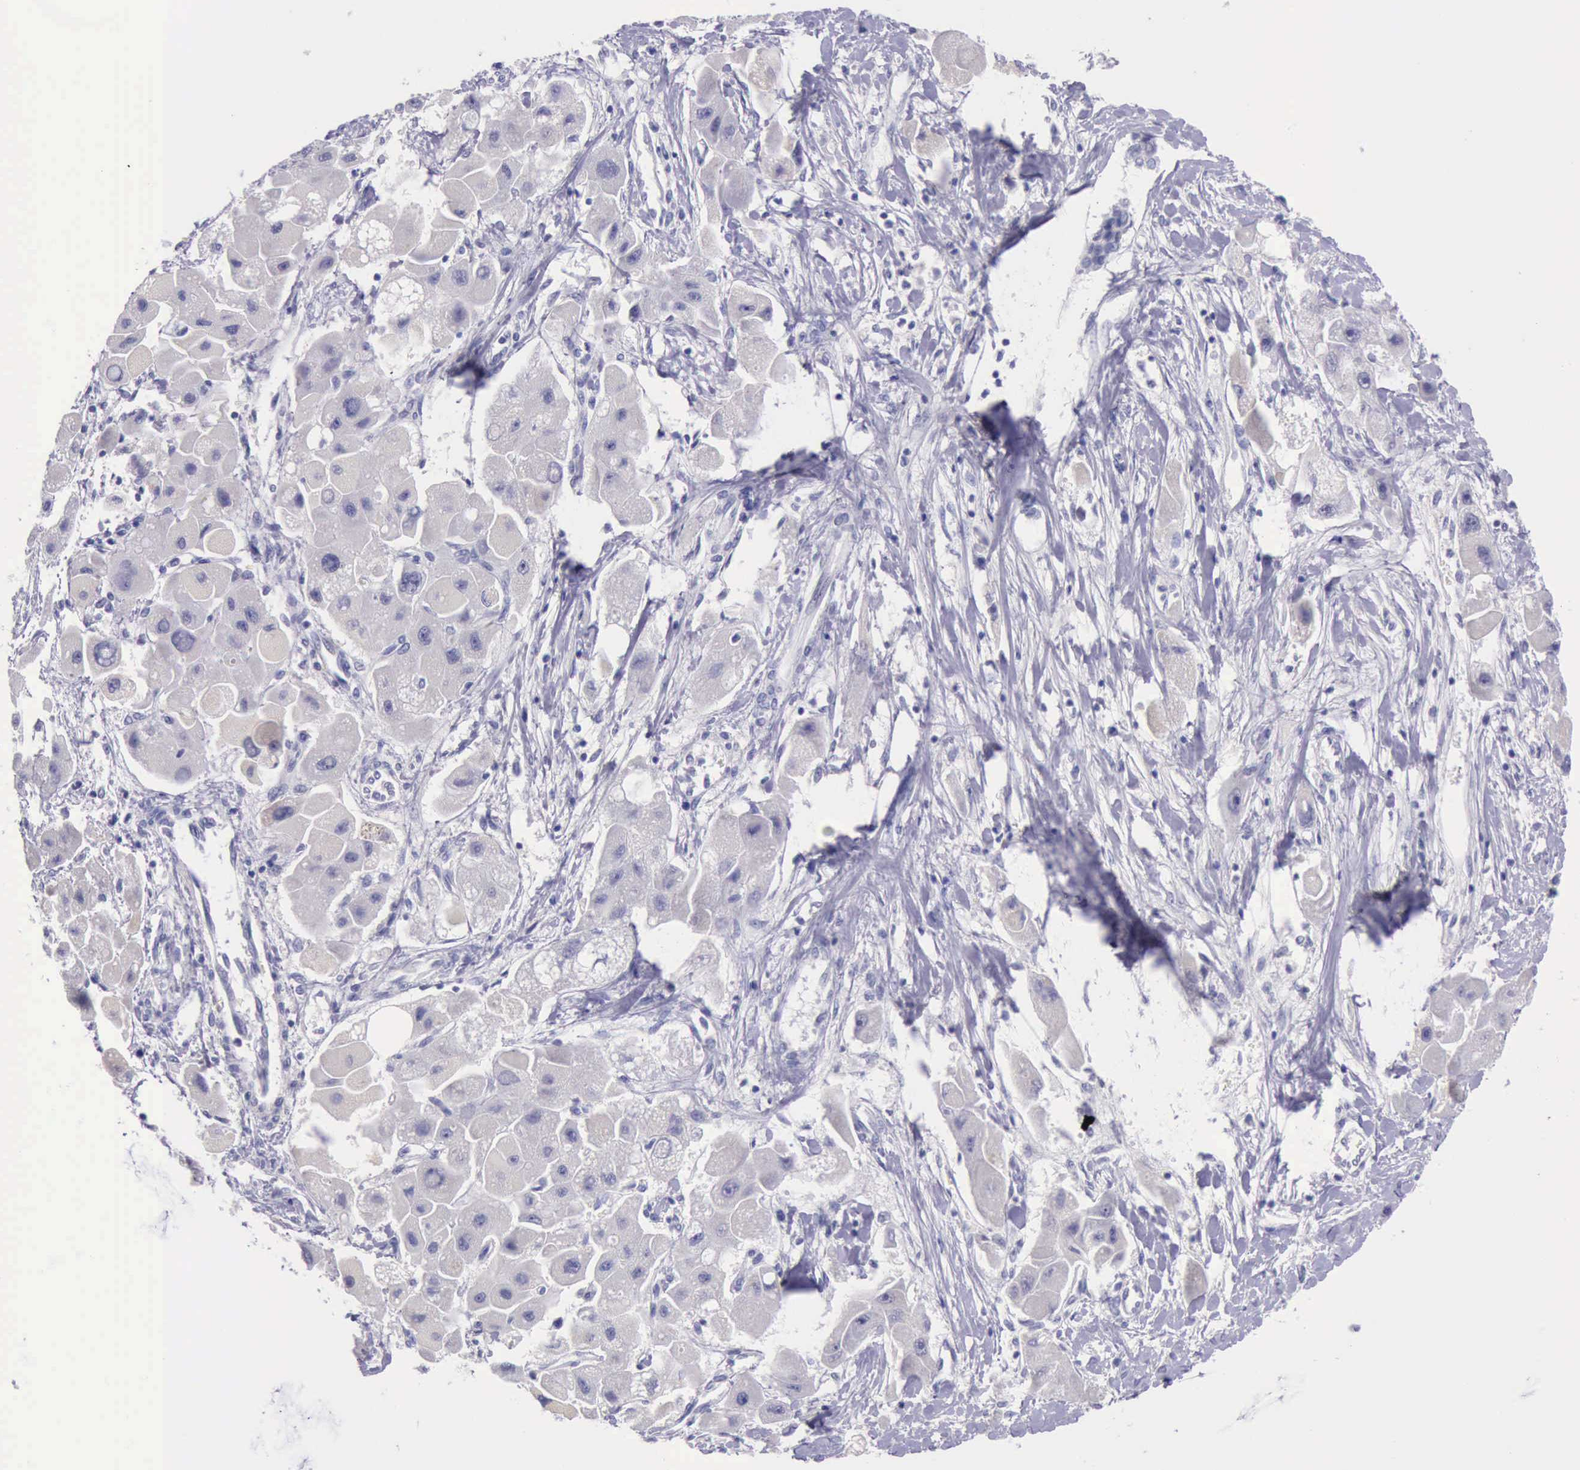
{"staining": {"intensity": "negative", "quantity": "none", "location": "none"}, "tissue": "liver cancer", "cell_type": "Tumor cells", "image_type": "cancer", "snomed": [{"axis": "morphology", "description": "Carcinoma, Hepatocellular, NOS"}, {"axis": "topography", "description": "Liver"}], "caption": "DAB (3,3'-diaminobenzidine) immunohistochemical staining of human liver cancer (hepatocellular carcinoma) reveals no significant positivity in tumor cells. (Brightfield microscopy of DAB IHC at high magnification).", "gene": "LRFN5", "patient": {"sex": "male", "age": 24}}